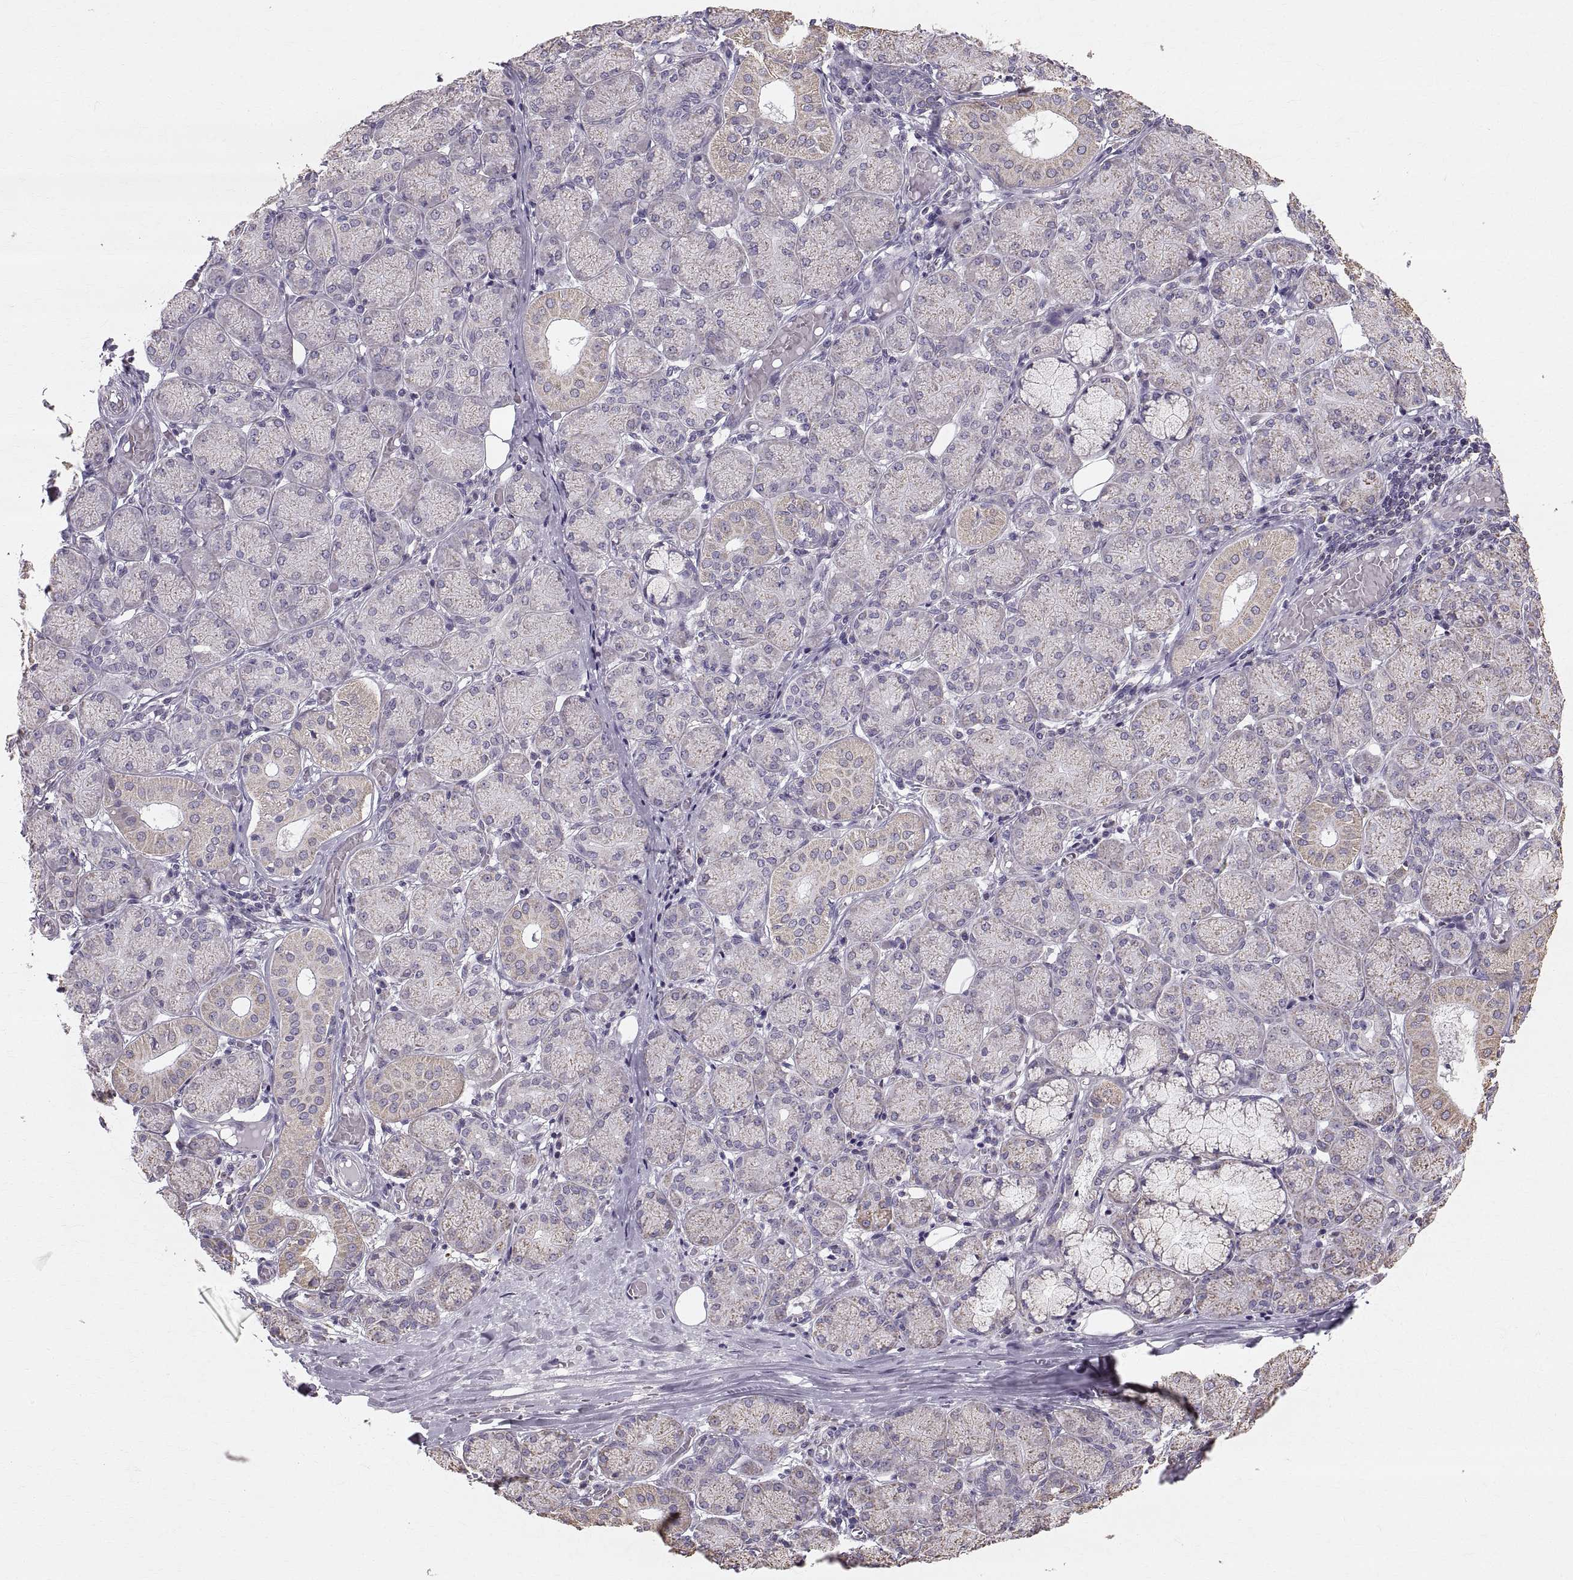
{"staining": {"intensity": "negative", "quantity": "none", "location": "none"}, "tissue": "salivary gland", "cell_type": "Glandular cells", "image_type": "normal", "snomed": [{"axis": "morphology", "description": "Normal tissue, NOS"}, {"axis": "topography", "description": "Salivary gland"}, {"axis": "topography", "description": "Peripheral nerve tissue"}], "caption": "IHC of benign human salivary gland demonstrates no staining in glandular cells.", "gene": "STMND1", "patient": {"sex": "female", "age": 24}}